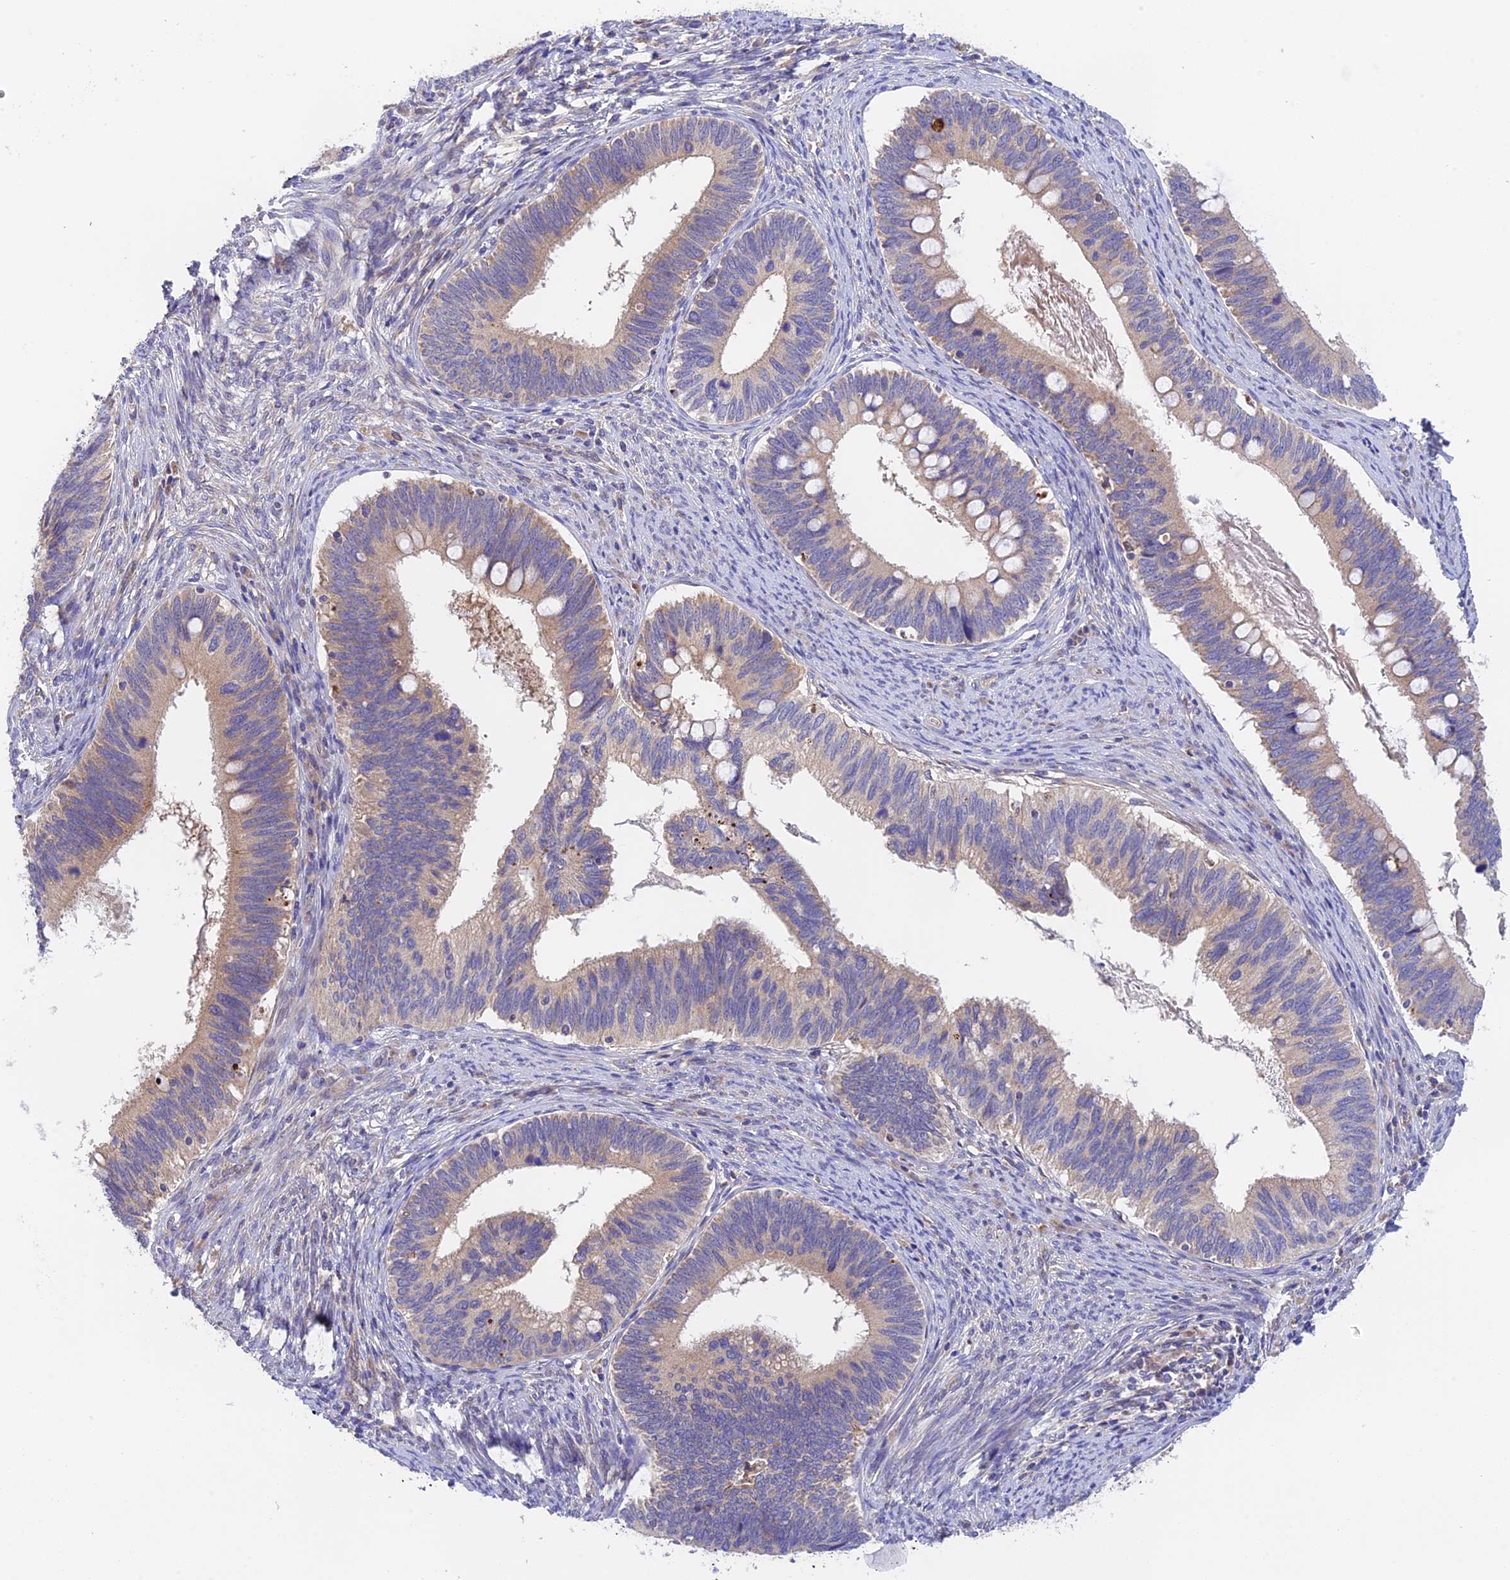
{"staining": {"intensity": "weak", "quantity": "<25%", "location": "cytoplasmic/membranous"}, "tissue": "cervical cancer", "cell_type": "Tumor cells", "image_type": "cancer", "snomed": [{"axis": "morphology", "description": "Adenocarcinoma, NOS"}, {"axis": "topography", "description": "Cervix"}], "caption": "Cervical cancer (adenocarcinoma) was stained to show a protein in brown. There is no significant expression in tumor cells. Nuclei are stained in blue.", "gene": "RANBP6", "patient": {"sex": "female", "age": 42}}